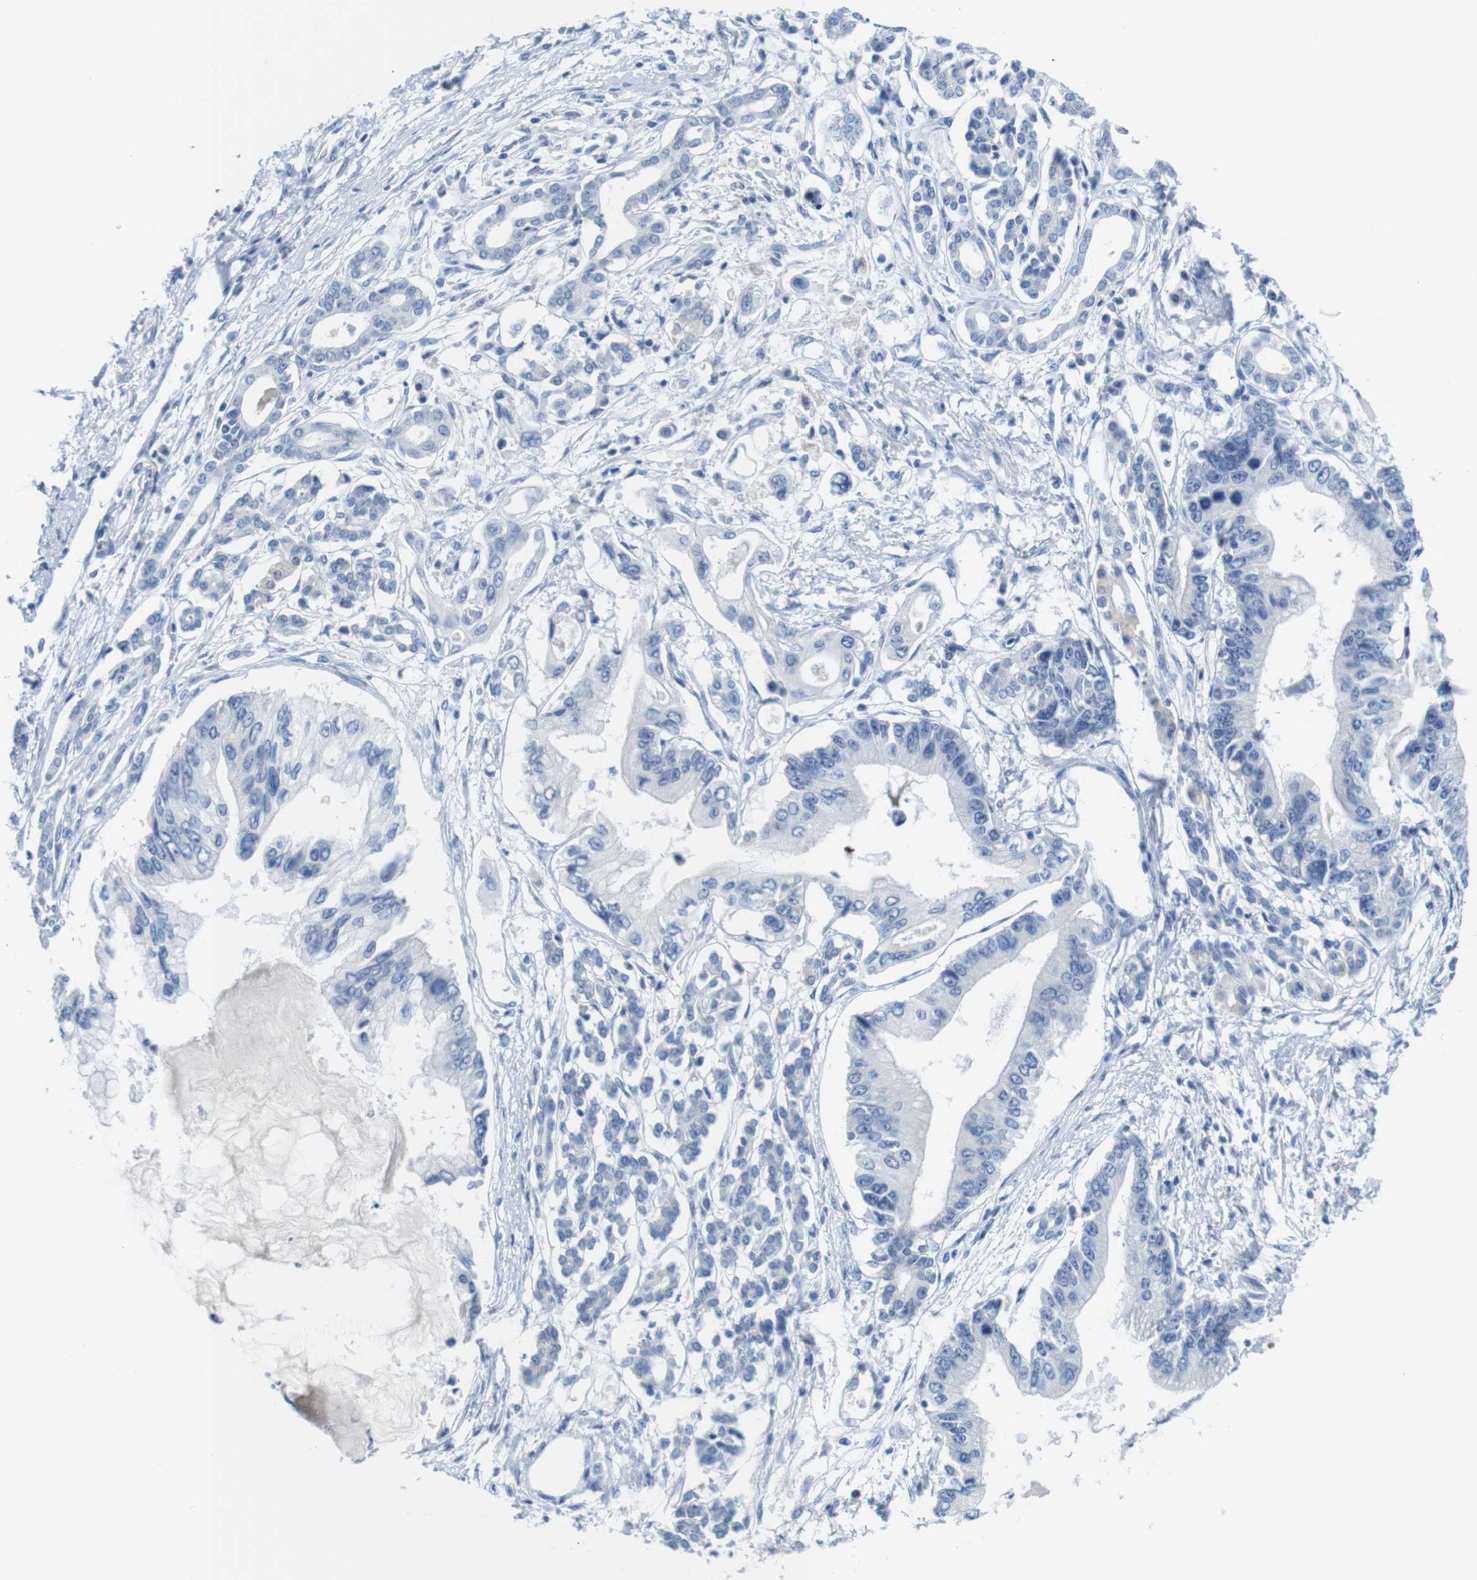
{"staining": {"intensity": "negative", "quantity": "none", "location": "none"}, "tissue": "pancreatic cancer", "cell_type": "Tumor cells", "image_type": "cancer", "snomed": [{"axis": "morphology", "description": "Adenocarcinoma, NOS"}, {"axis": "topography", "description": "Pancreas"}], "caption": "Tumor cells show no significant expression in pancreatic cancer (adenocarcinoma).", "gene": "IGSF8", "patient": {"sex": "male", "age": 56}}